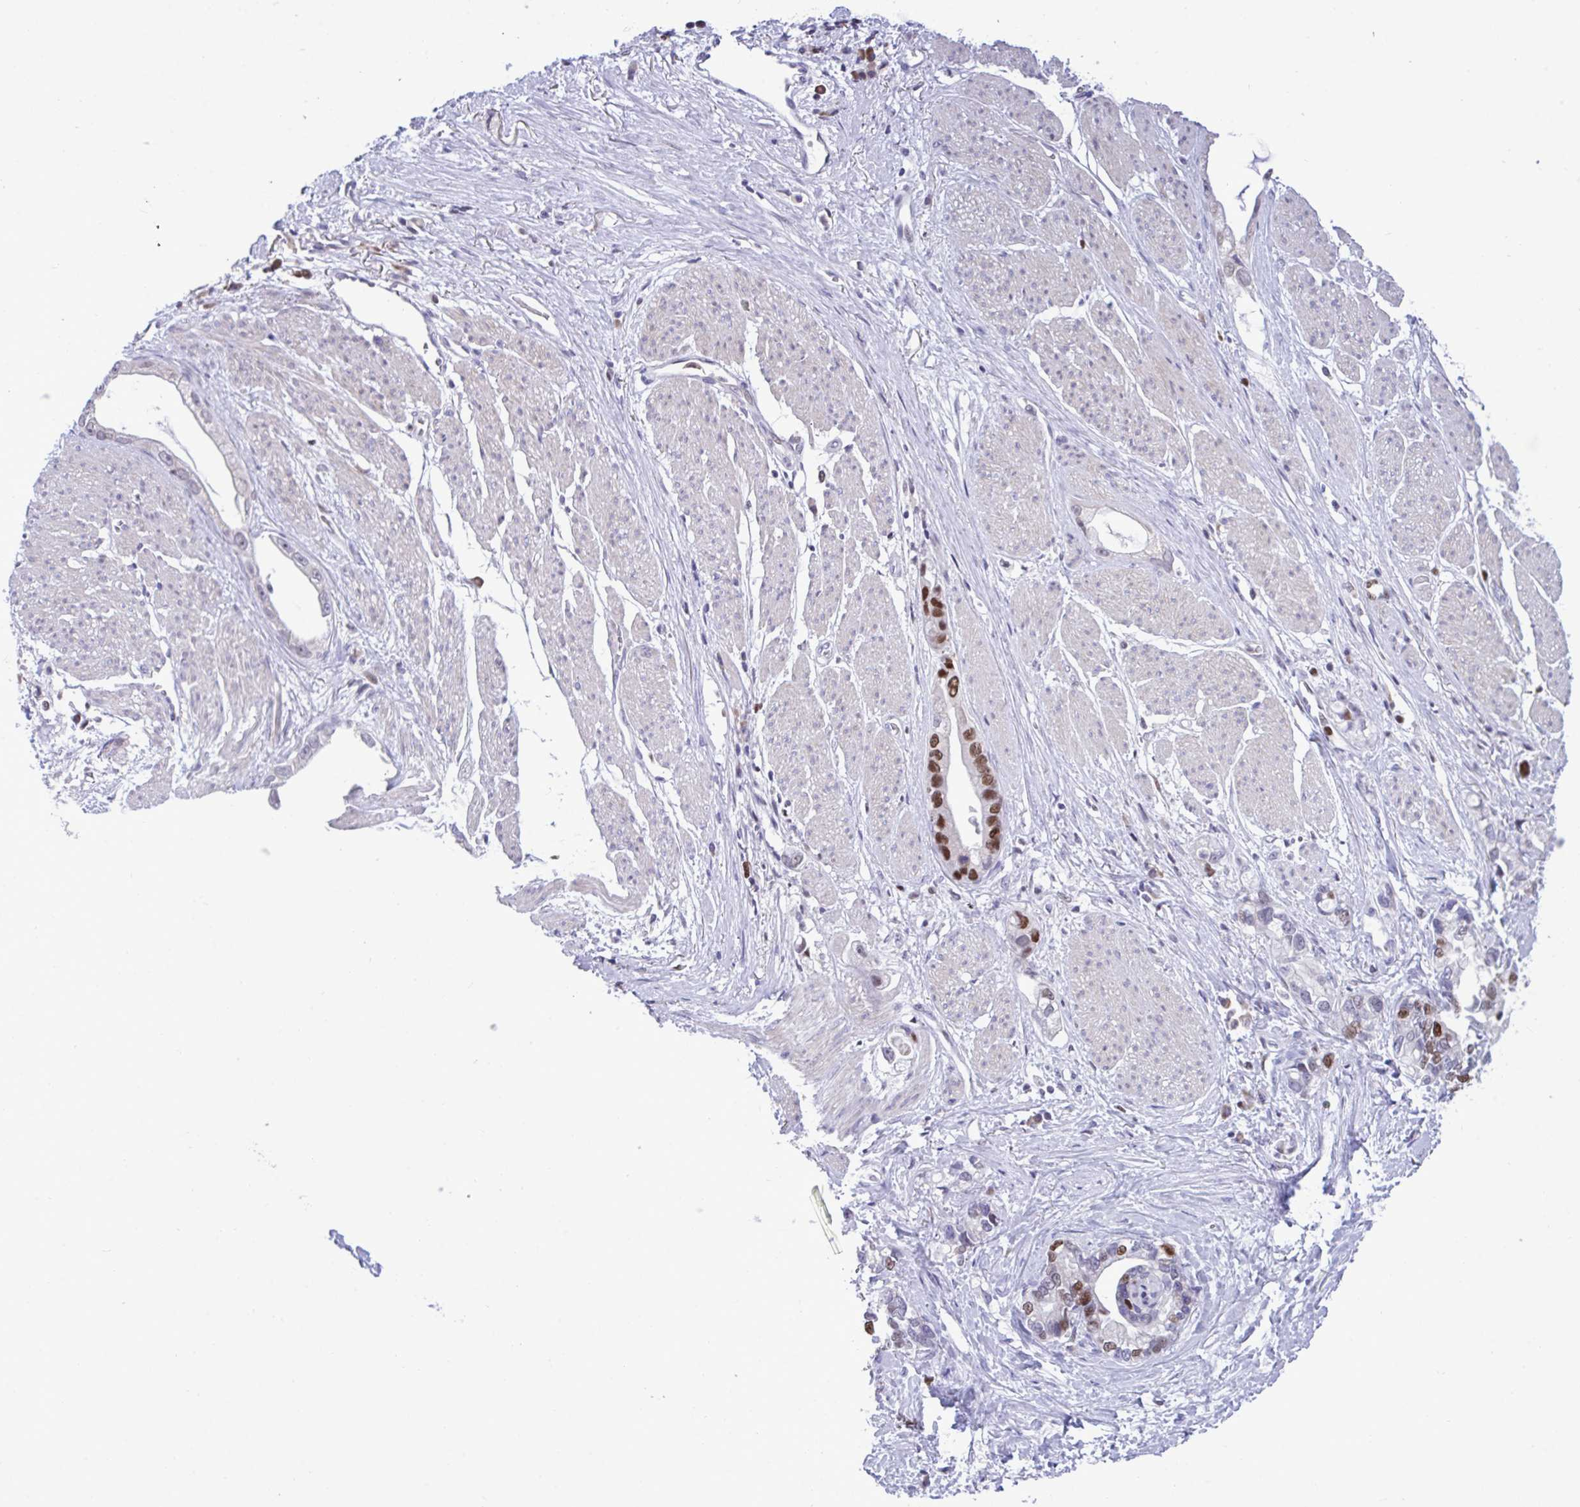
{"staining": {"intensity": "strong", "quantity": "25%-75%", "location": "nuclear"}, "tissue": "stomach cancer", "cell_type": "Tumor cells", "image_type": "cancer", "snomed": [{"axis": "morphology", "description": "Adenocarcinoma, NOS"}, {"axis": "topography", "description": "Stomach"}], "caption": "Immunohistochemical staining of human stomach cancer reveals high levels of strong nuclear staining in approximately 25%-75% of tumor cells.", "gene": "C1QL2", "patient": {"sex": "male", "age": 55}}